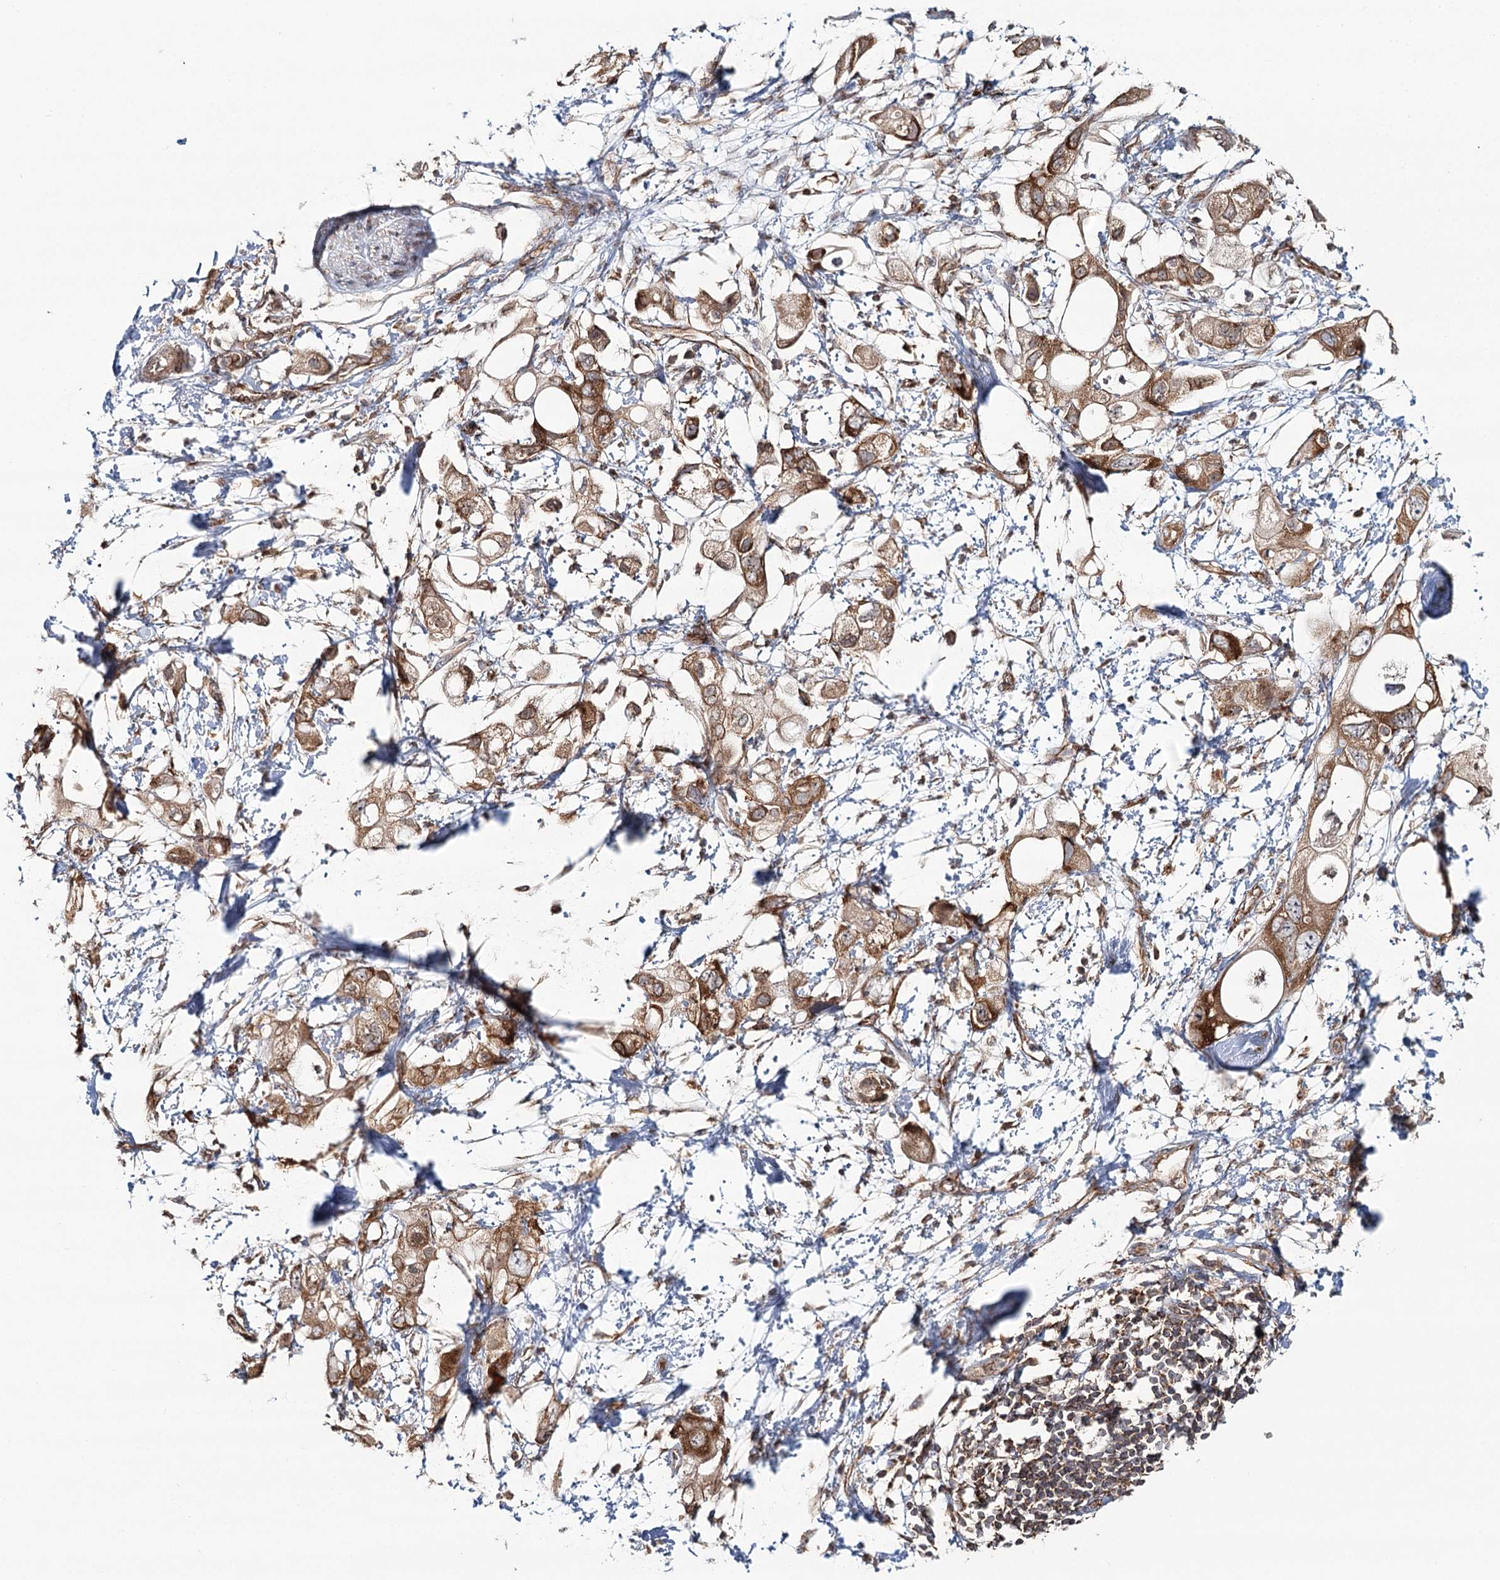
{"staining": {"intensity": "moderate", "quantity": ">75%", "location": "cytoplasmic/membranous"}, "tissue": "pancreatic cancer", "cell_type": "Tumor cells", "image_type": "cancer", "snomed": [{"axis": "morphology", "description": "Adenocarcinoma, NOS"}, {"axis": "topography", "description": "Pancreas"}], "caption": "DAB (3,3'-diaminobenzidine) immunohistochemical staining of human pancreatic cancer (adenocarcinoma) shows moderate cytoplasmic/membranous protein expression in about >75% of tumor cells.", "gene": "OTUD4", "patient": {"sex": "female", "age": 56}}